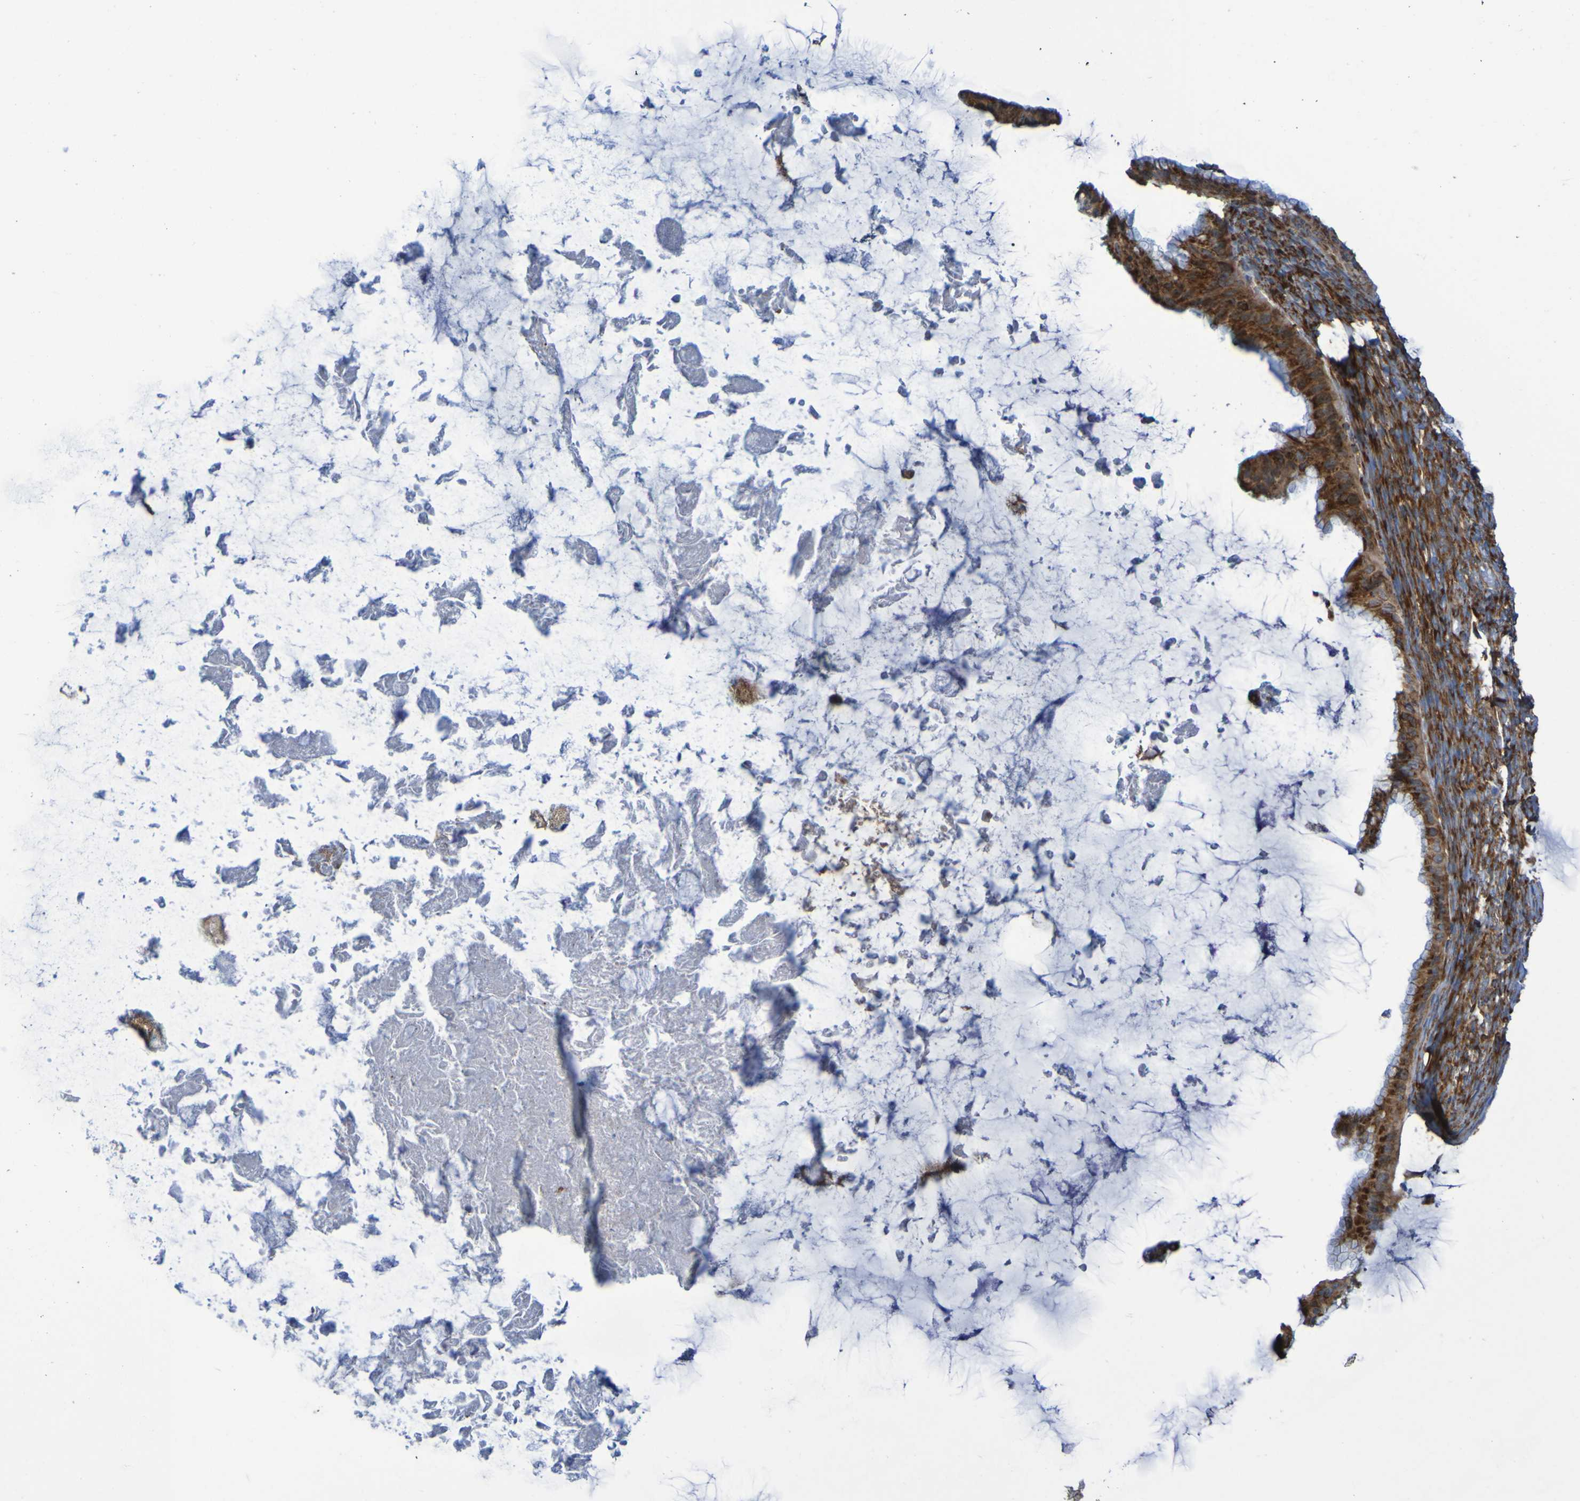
{"staining": {"intensity": "strong", "quantity": ">75%", "location": "cytoplasmic/membranous"}, "tissue": "ovarian cancer", "cell_type": "Tumor cells", "image_type": "cancer", "snomed": [{"axis": "morphology", "description": "Cystadenocarcinoma, mucinous, NOS"}, {"axis": "topography", "description": "Ovary"}], "caption": "Strong cytoplasmic/membranous staining for a protein is seen in about >75% of tumor cells of ovarian cancer using IHC.", "gene": "RPL10", "patient": {"sex": "female", "age": 61}}